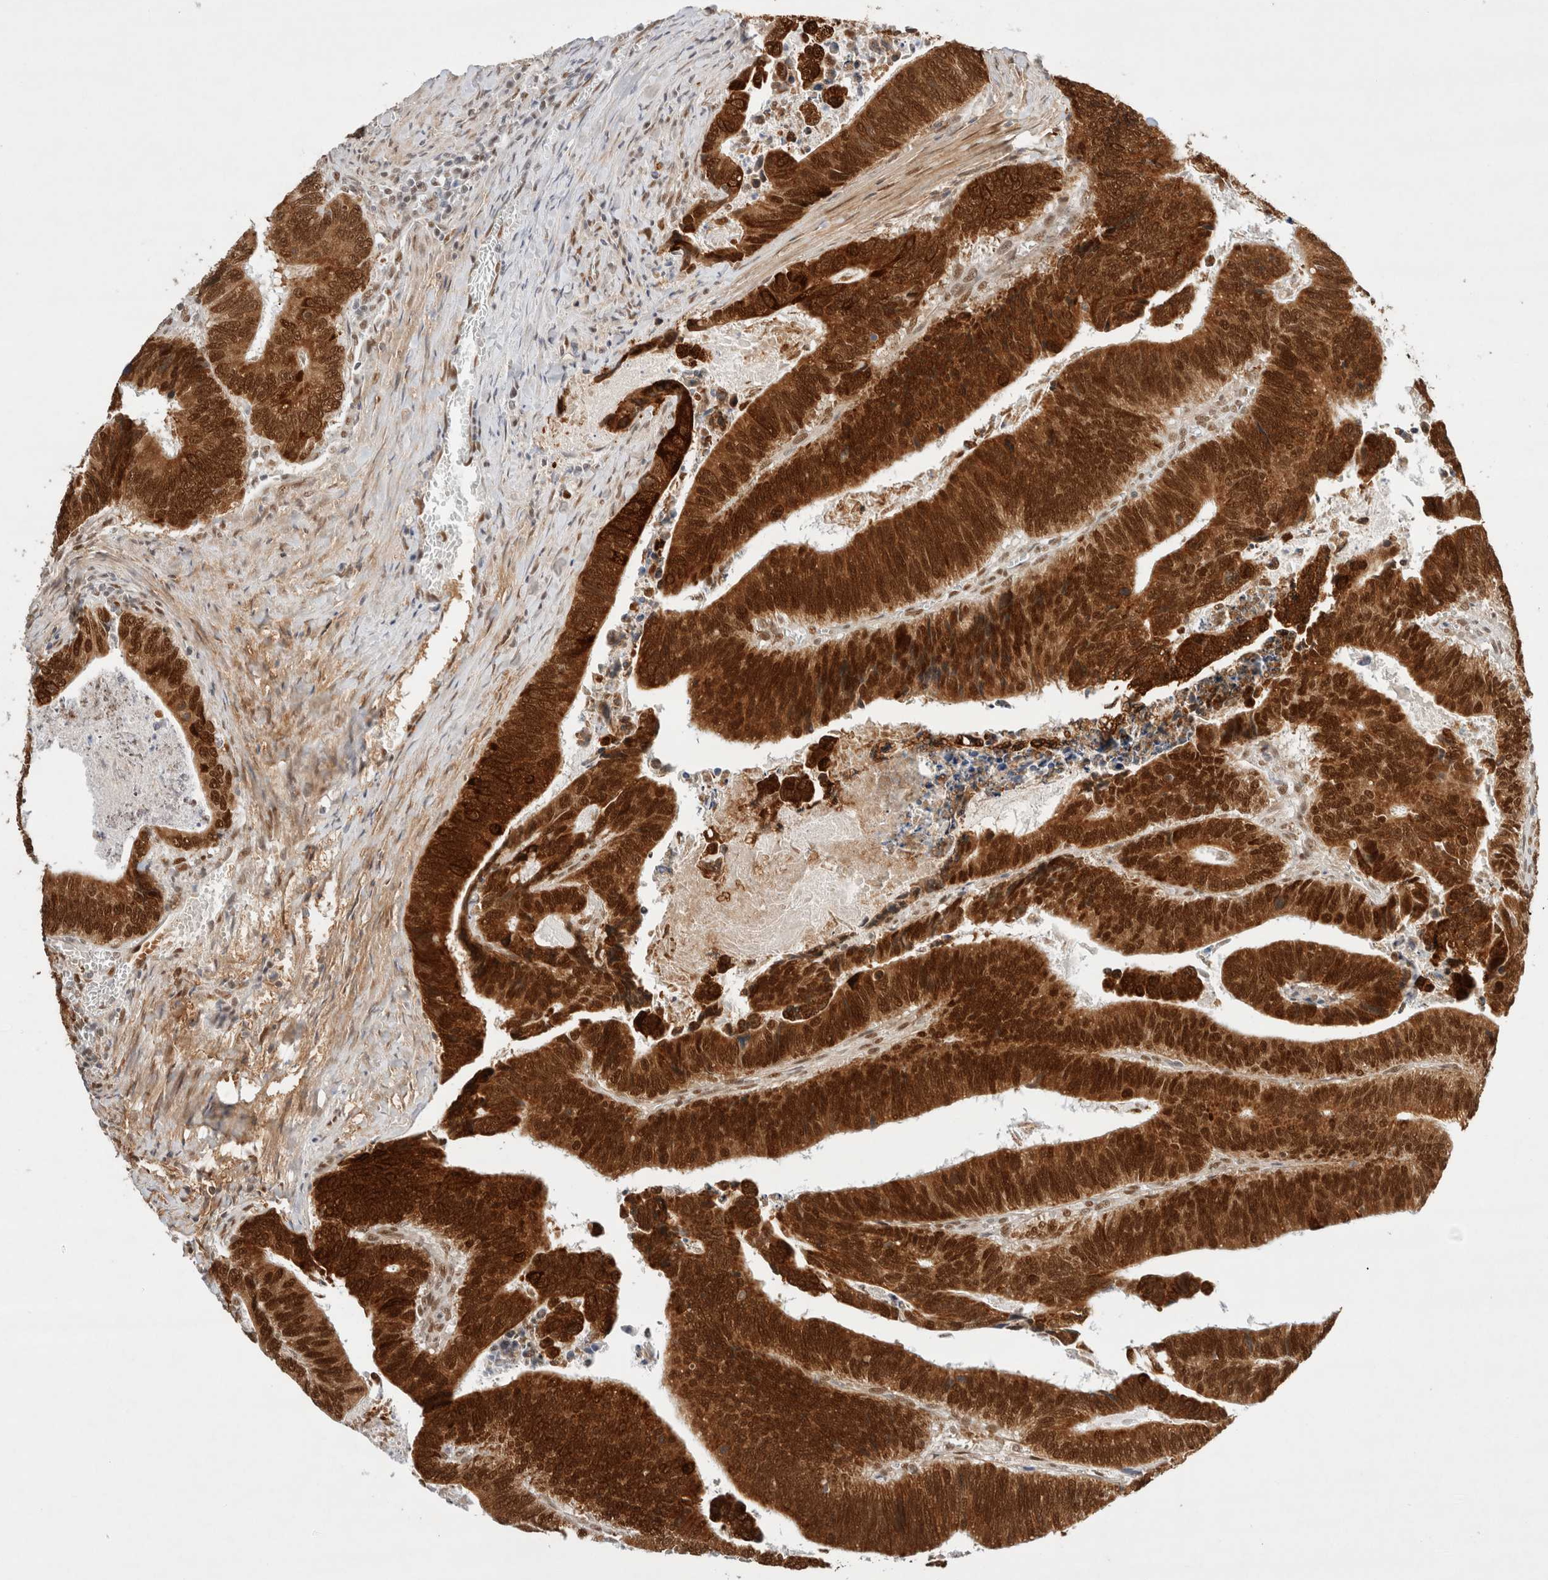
{"staining": {"intensity": "strong", "quantity": ">75%", "location": "cytoplasmic/membranous,nuclear"}, "tissue": "colorectal cancer", "cell_type": "Tumor cells", "image_type": "cancer", "snomed": [{"axis": "morphology", "description": "Inflammation, NOS"}, {"axis": "morphology", "description": "Adenocarcinoma, NOS"}, {"axis": "topography", "description": "Colon"}], "caption": "Tumor cells reveal high levels of strong cytoplasmic/membranous and nuclear positivity in approximately >75% of cells in adenocarcinoma (colorectal).", "gene": "GTF2I", "patient": {"sex": "male", "age": 72}}